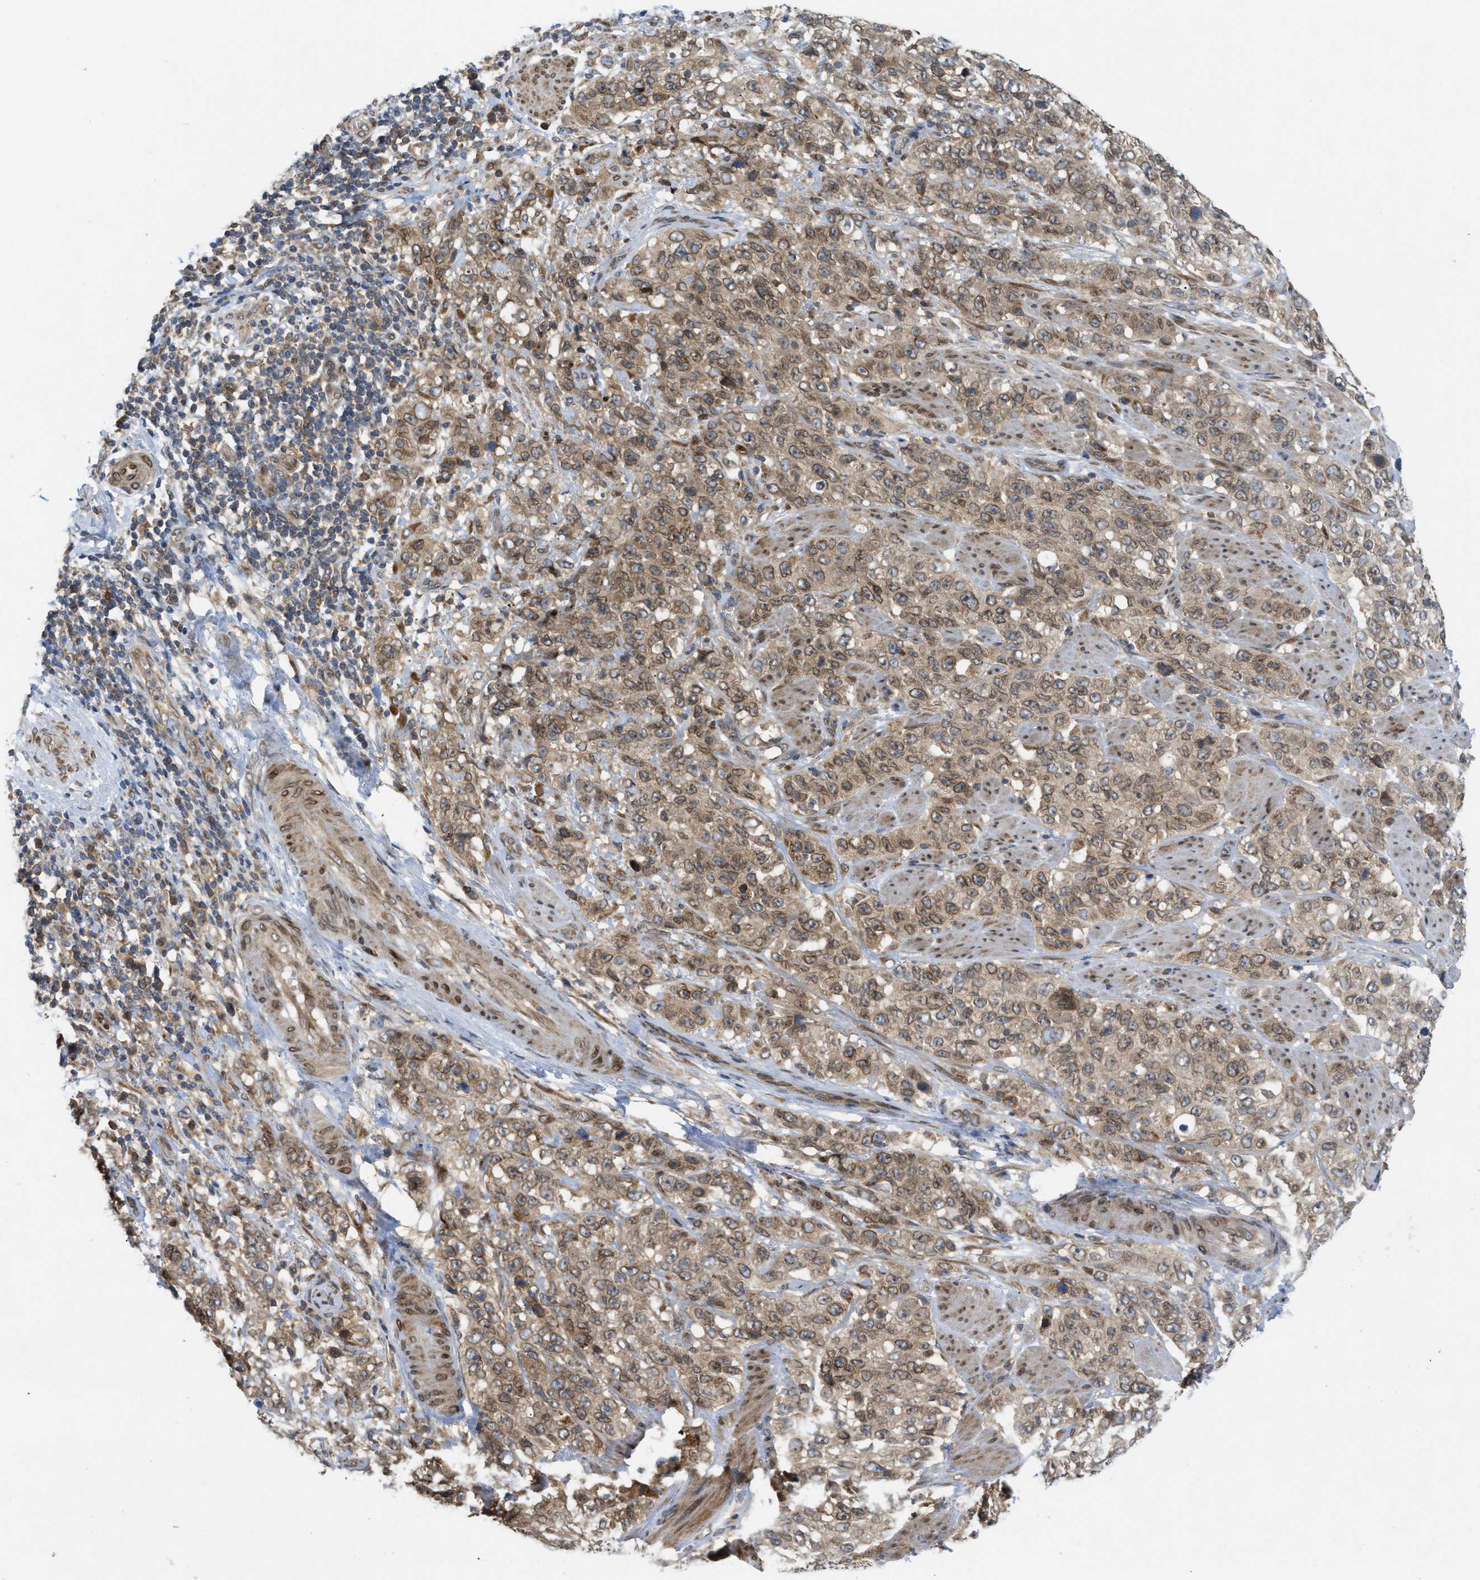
{"staining": {"intensity": "moderate", "quantity": ">75%", "location": "cytoplasmic/membranous"}, "tissue": "stomach cancer", "cell_type": "Tumor cells", "image_type": "cancer", "snomed": [{"axis": "morphology", "description": "Adenocarcinoma, NOS"}, {"axis": "topography", "description": "Stomach"}], "caption": "The immunohistochemical stain labels moderate cytoplasmic/membranous staining in tumor cells of stomach cancer (adenocarcinoma) tissue.", "gene": "EIF2AK3", "patient": {"sex": "male", "age": 48}}